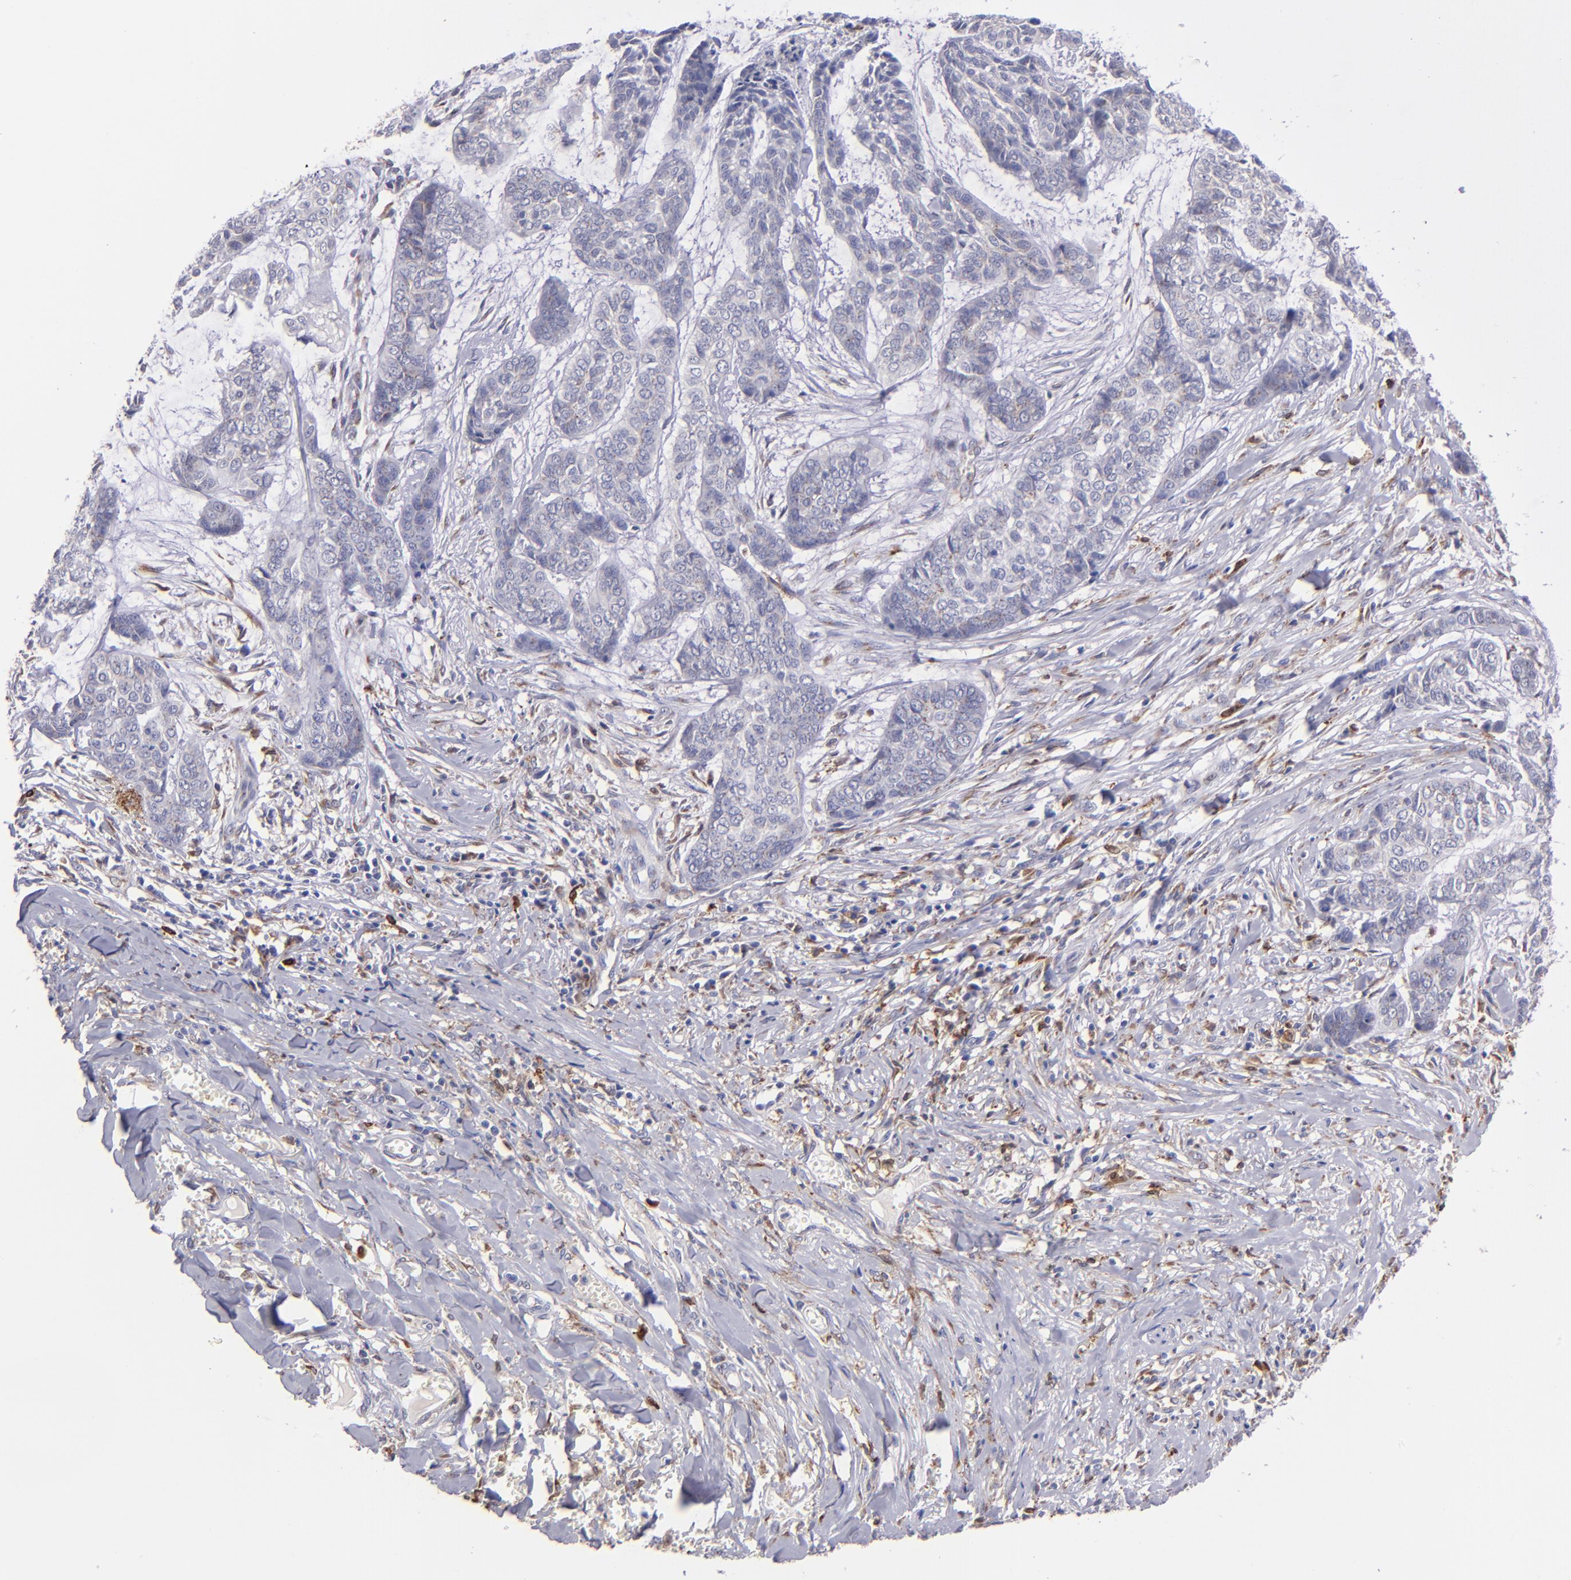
{"staining": {"intensity": "negative", "quantity": "none", "location": "none"}, "tissue": "skin cancer", "cell_type": "Tumor cells", "image_type": "cancer", "snomed": [{"axis": "morphology", "description": "Basal cell carcinoma"}, {"axis": "topography", "description": "Skin"}], "caption": "An immunohistochemistry image of skin cancer is shown. There is no staining in tumor cells of skin cancer.", "gene": "PTGS1", "patient": {"sex": "female", "age": 64}}